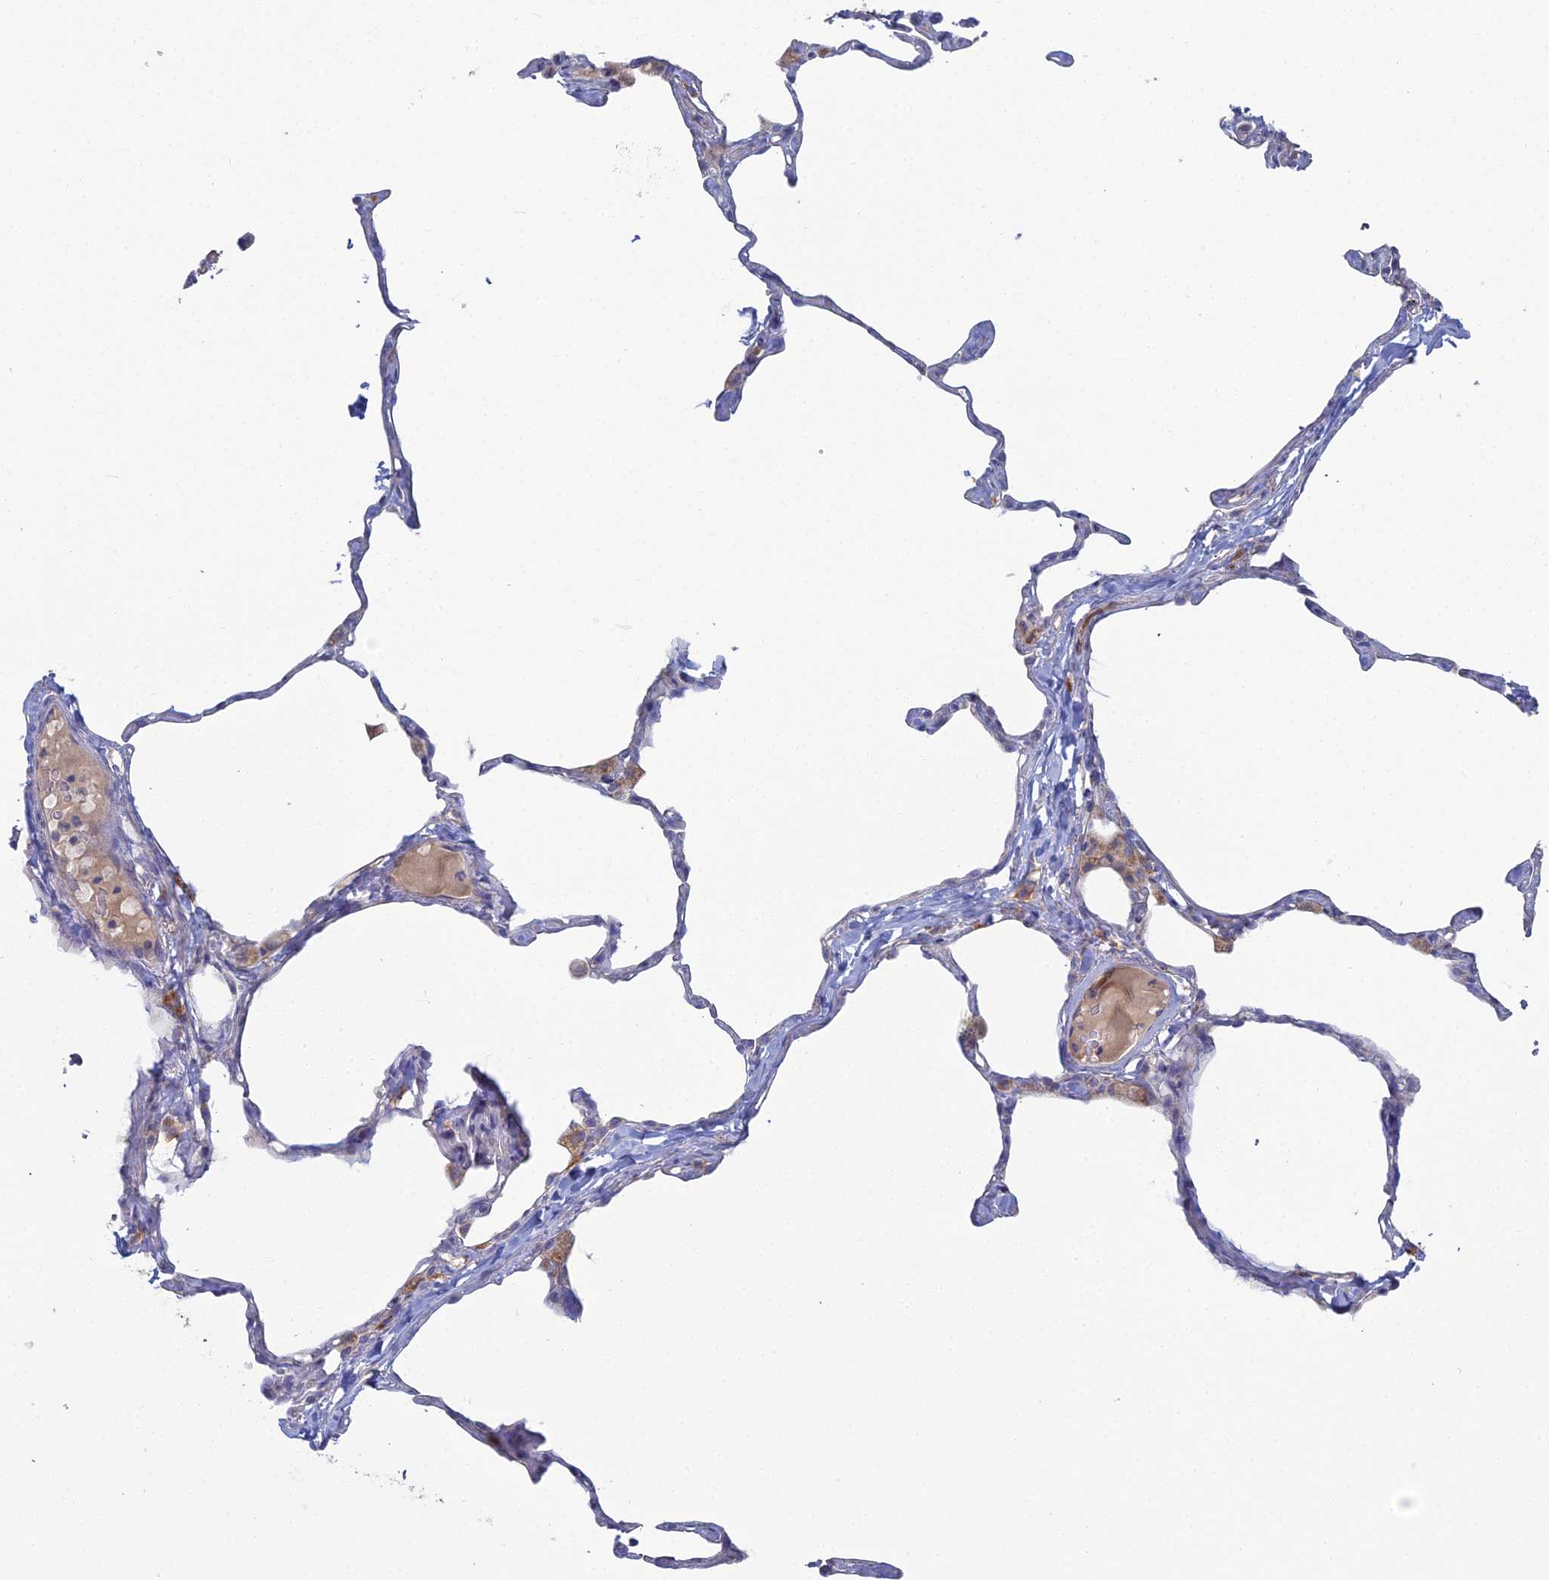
{"staining": {"intensity": "negative", "quantity": "none", "location": "none"}, "tissue": "lung", "cell_type": "Alveolar cells", "image_type": "normal", "snomed": [{"axis": "morphology", "description": "Normal tissue, NOS"}, {"axis": "topography", "description": "Lung"}], "caption": "This is an immunohistochemistry image of normal human lung. There is no expression in alveolar cells.", "gene": "ARL16", "patient": {"sex": "male", "age": 65}}